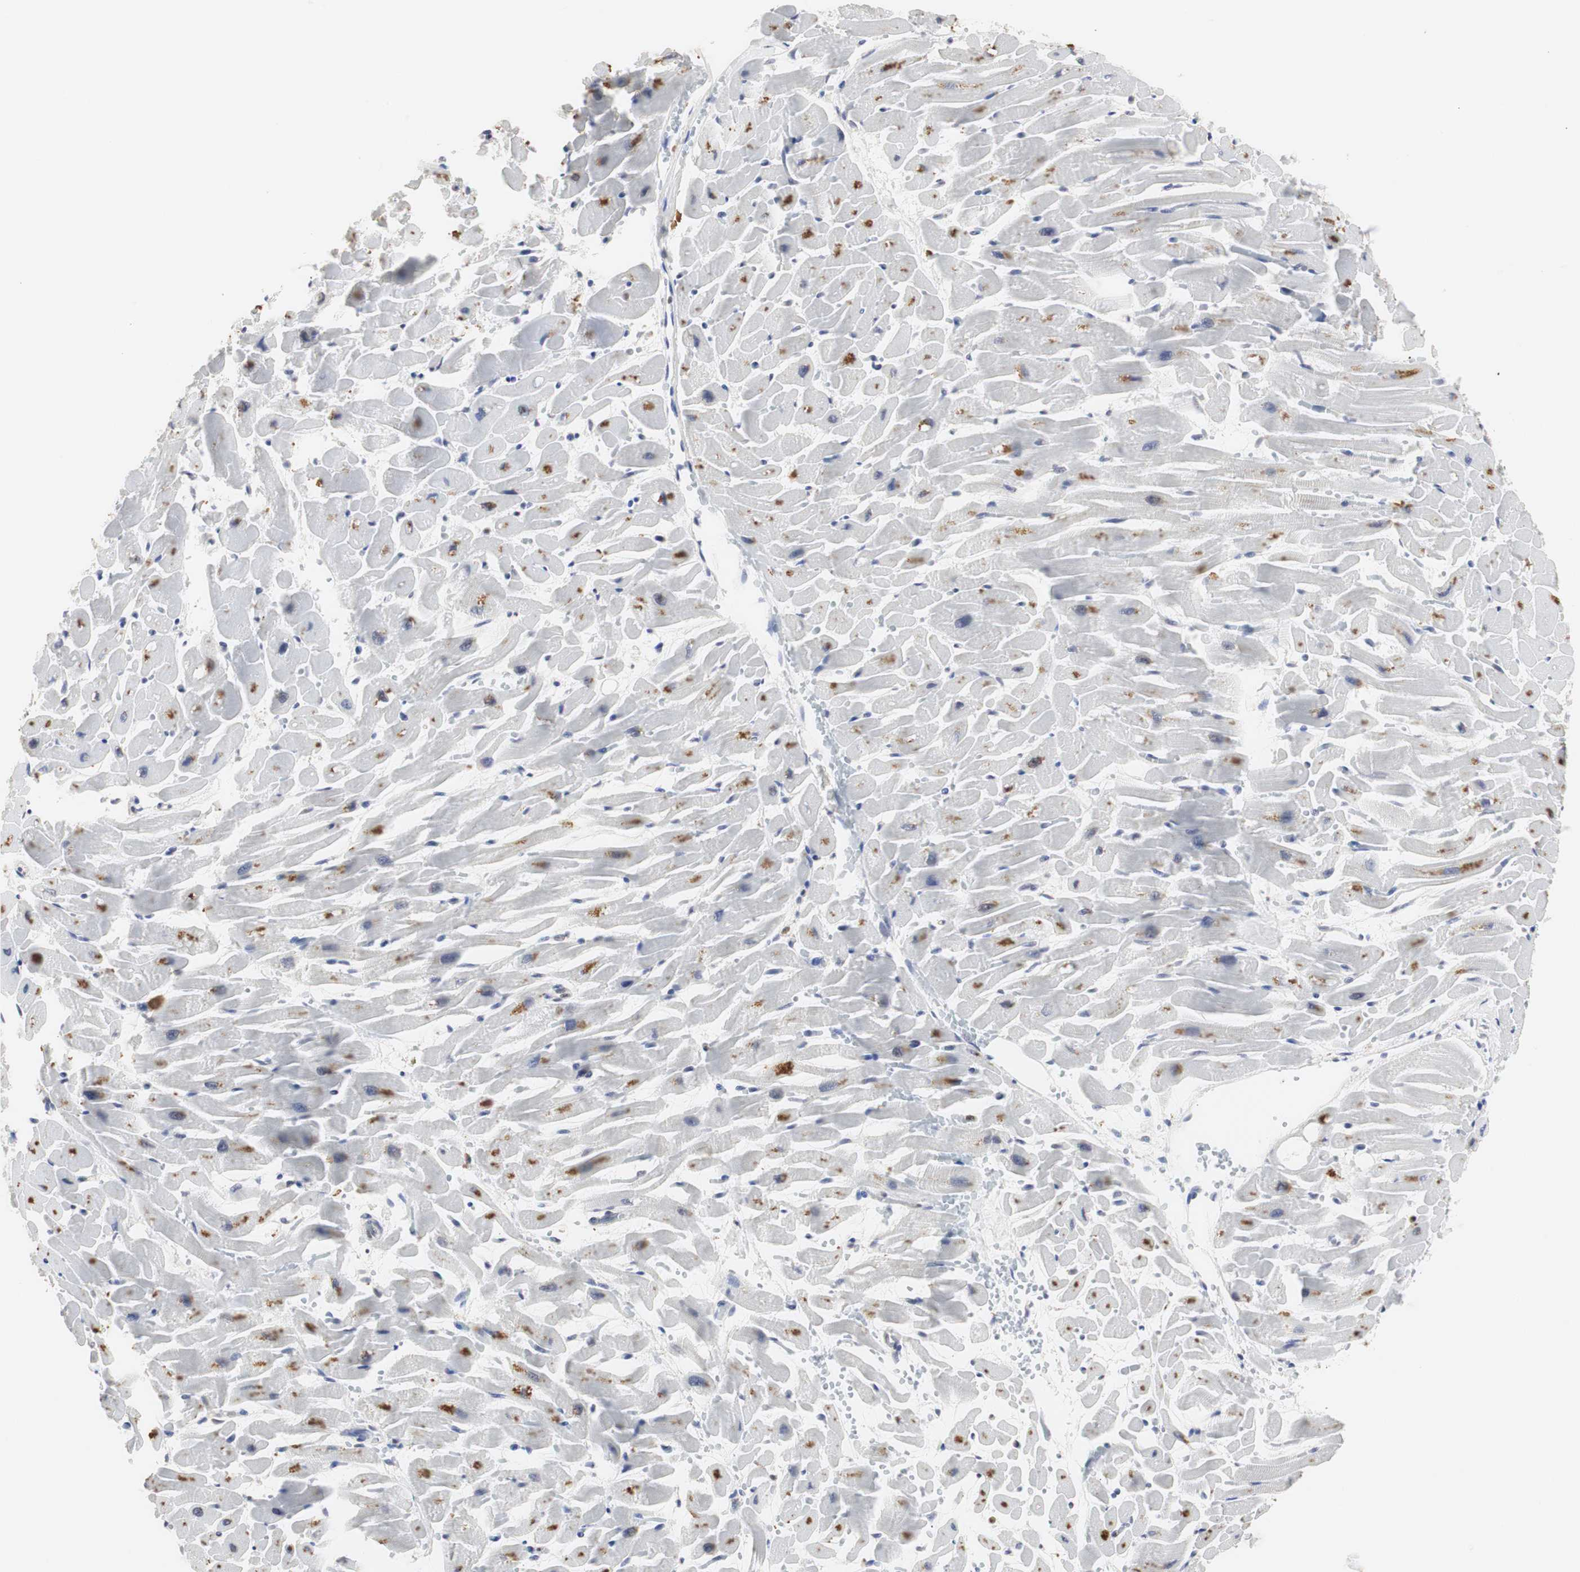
{"staining": {"intensity": "moderate", "quantity": "<25%", "location": "nuclear"}, "tissue": "heart muscle", "cell_type": "Cardiomyocytes", "image_type": "normal", "snomed": [{"axis": "morphology", "description": "Normal tissue, NOS"}, {"axis": "topography", "description": "Heart"}], "caption": "Moderate nuclear expression is present in about <25% of cardiomyocytes in benign heart muscle.", "gene": "ZFC3H1", "patient": {"sex": "female", "age": 19}}